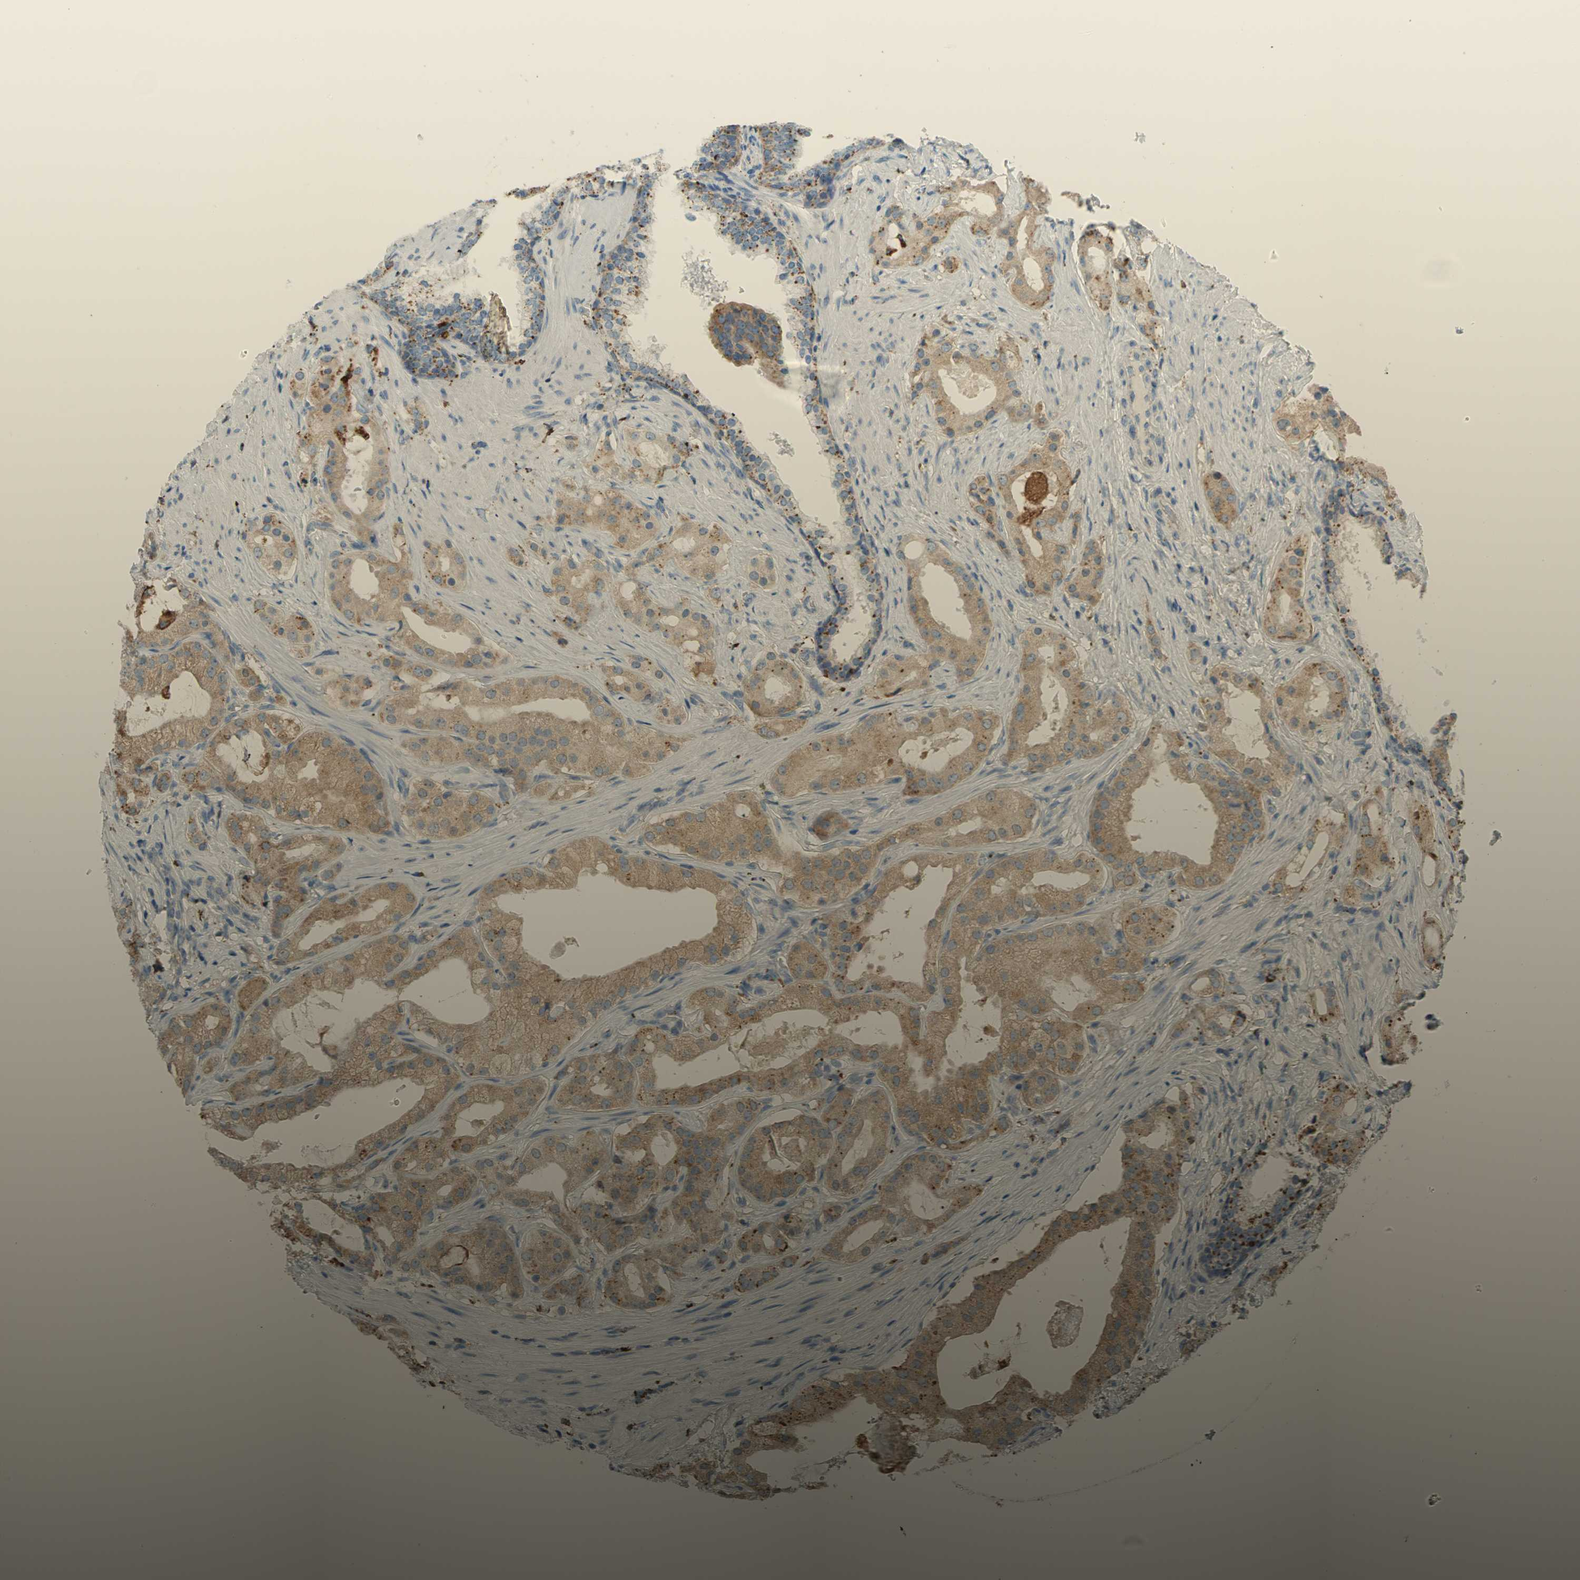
{"staining": {"intensity": "moderate", "quantity": ">75%", "location": "cytoplasmic/membranous"}, "tissue": "prostate cancer", "cell_type": "Tumor cells", "image_type": "cancer", "snomed": [{"axis": "morphology", "description": "Adenocarcinoma, Low grade"}, {"axis": "topography", "description": "Prostate"}], "caption": "Immunohistochemical staining of prostate low-grade adenocarcinoma shows medium levels of moderate cytoplasmic/membranous staining in approximately >75% of tumor cells.", "gene": "CTSD", "patient": {"sex": "male", "age": 59}}